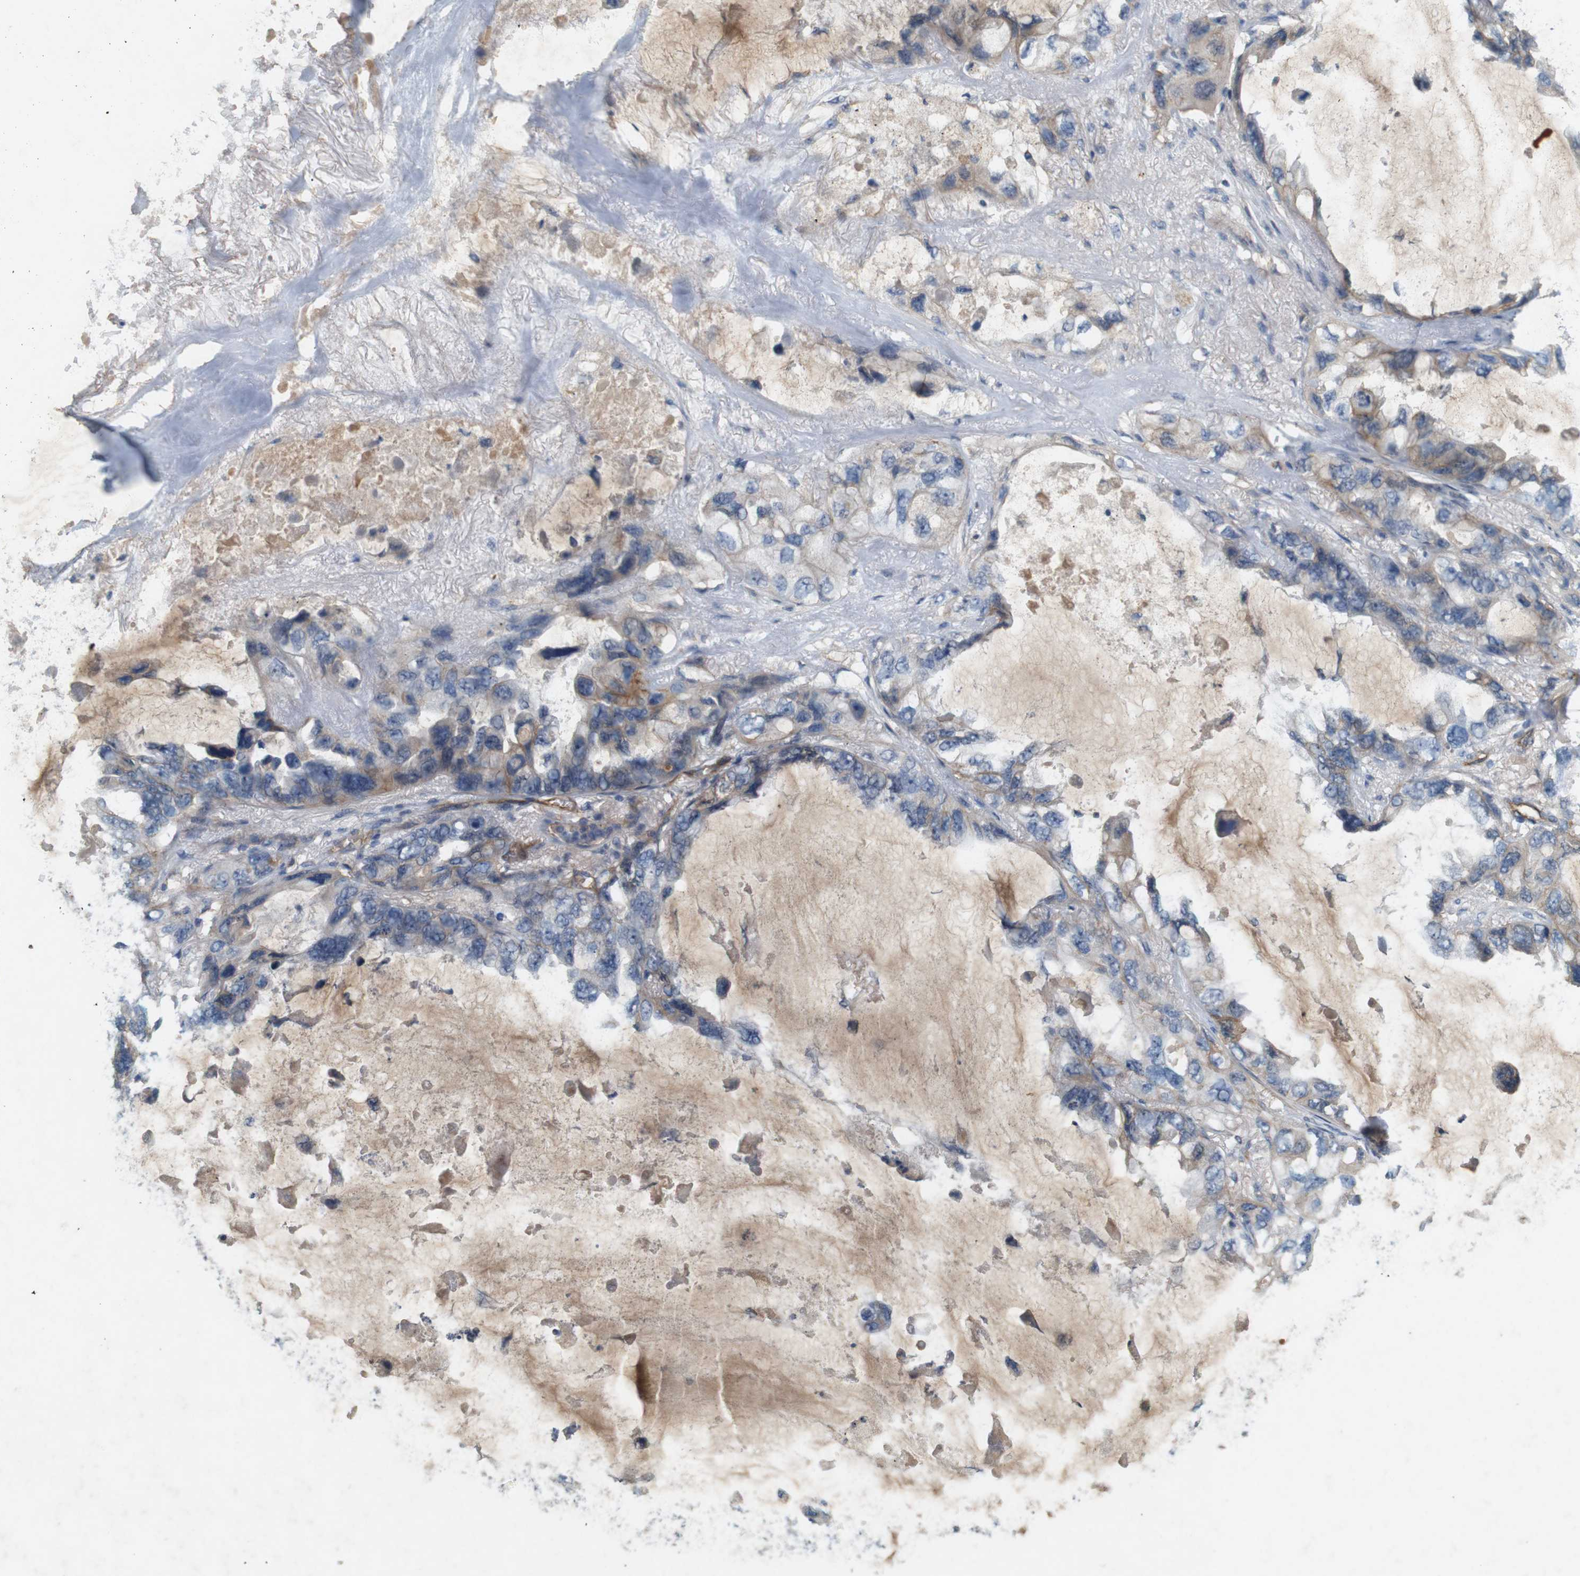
{"staining": {"intensity": "weak", "quantity": ">75%", "location": "cytoplasmic/membranous"}, "tissue": "lung cancer", "cell_type": "Tumor cells", "image_type": "cancer", "snomed": [{"axis": "morphology", "description": "Squamous cell carcinoma, NOS"}, {"axis": "topography", "description": "Lung"}], "caption": "A brown stain shows weak cytoplasmic/membranous staining of a protein in human squamous cell carcinoma (lung) tumor cells.", "gene": "PVR", "patient": {"sex": "female", "age": 73}}